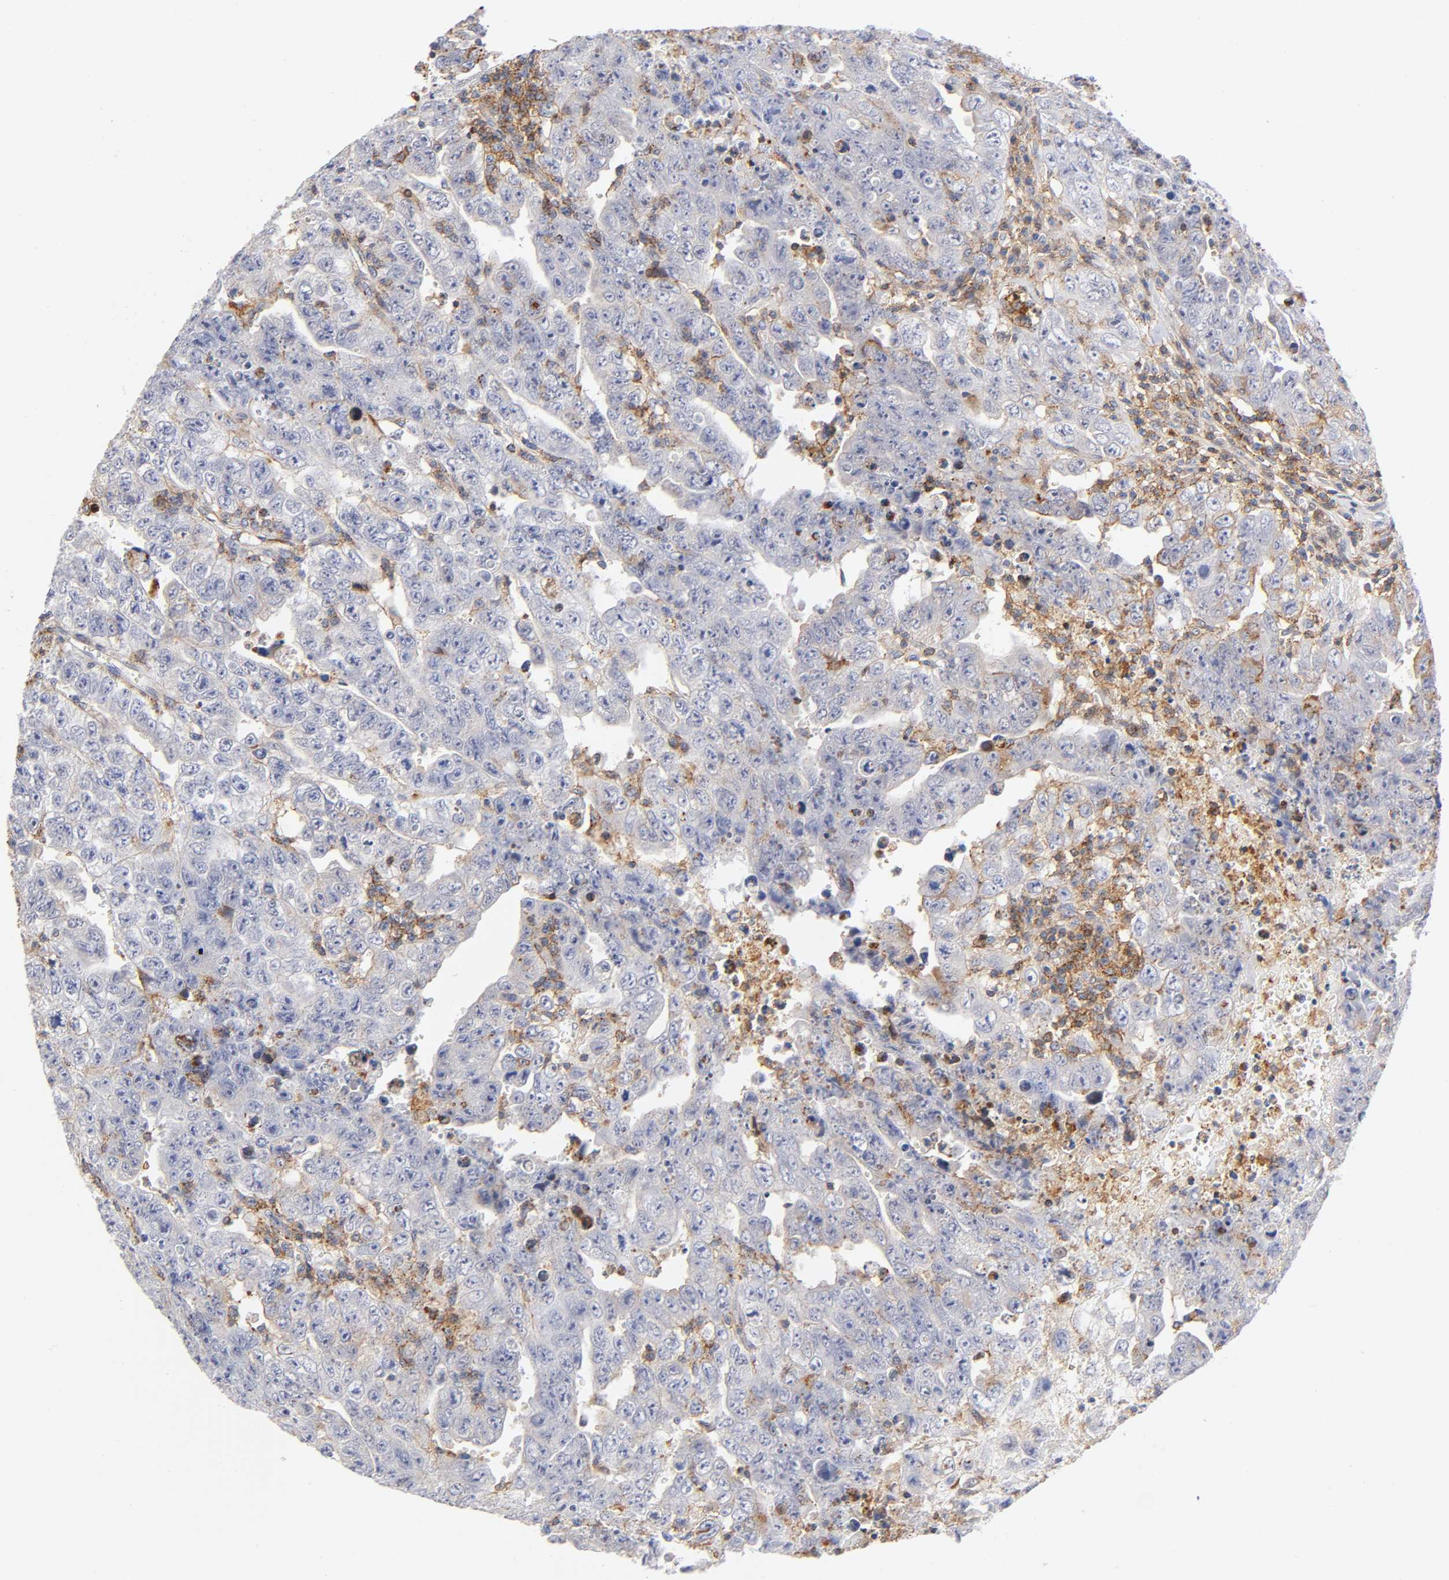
{"staining": {"intensity": "negative", "quantity": "none", "location": "none"}, "tissue": "testis cancer", "cell_type": "Tumor cells", "image_type": "cancer", "snomed": [{"axis": "morphology", "description": "Carcinoma, Embryonal, NOS"}, {"axis": "topography", "description": "Testis"}], "caption": "DAB (3,3'-diaminobenzidine) immunohistochemical staining of human testis cancer shows no significant staining in tumor cells.", "gene": "ANXA7", "patient": {"sex": "male", "age": 28}}